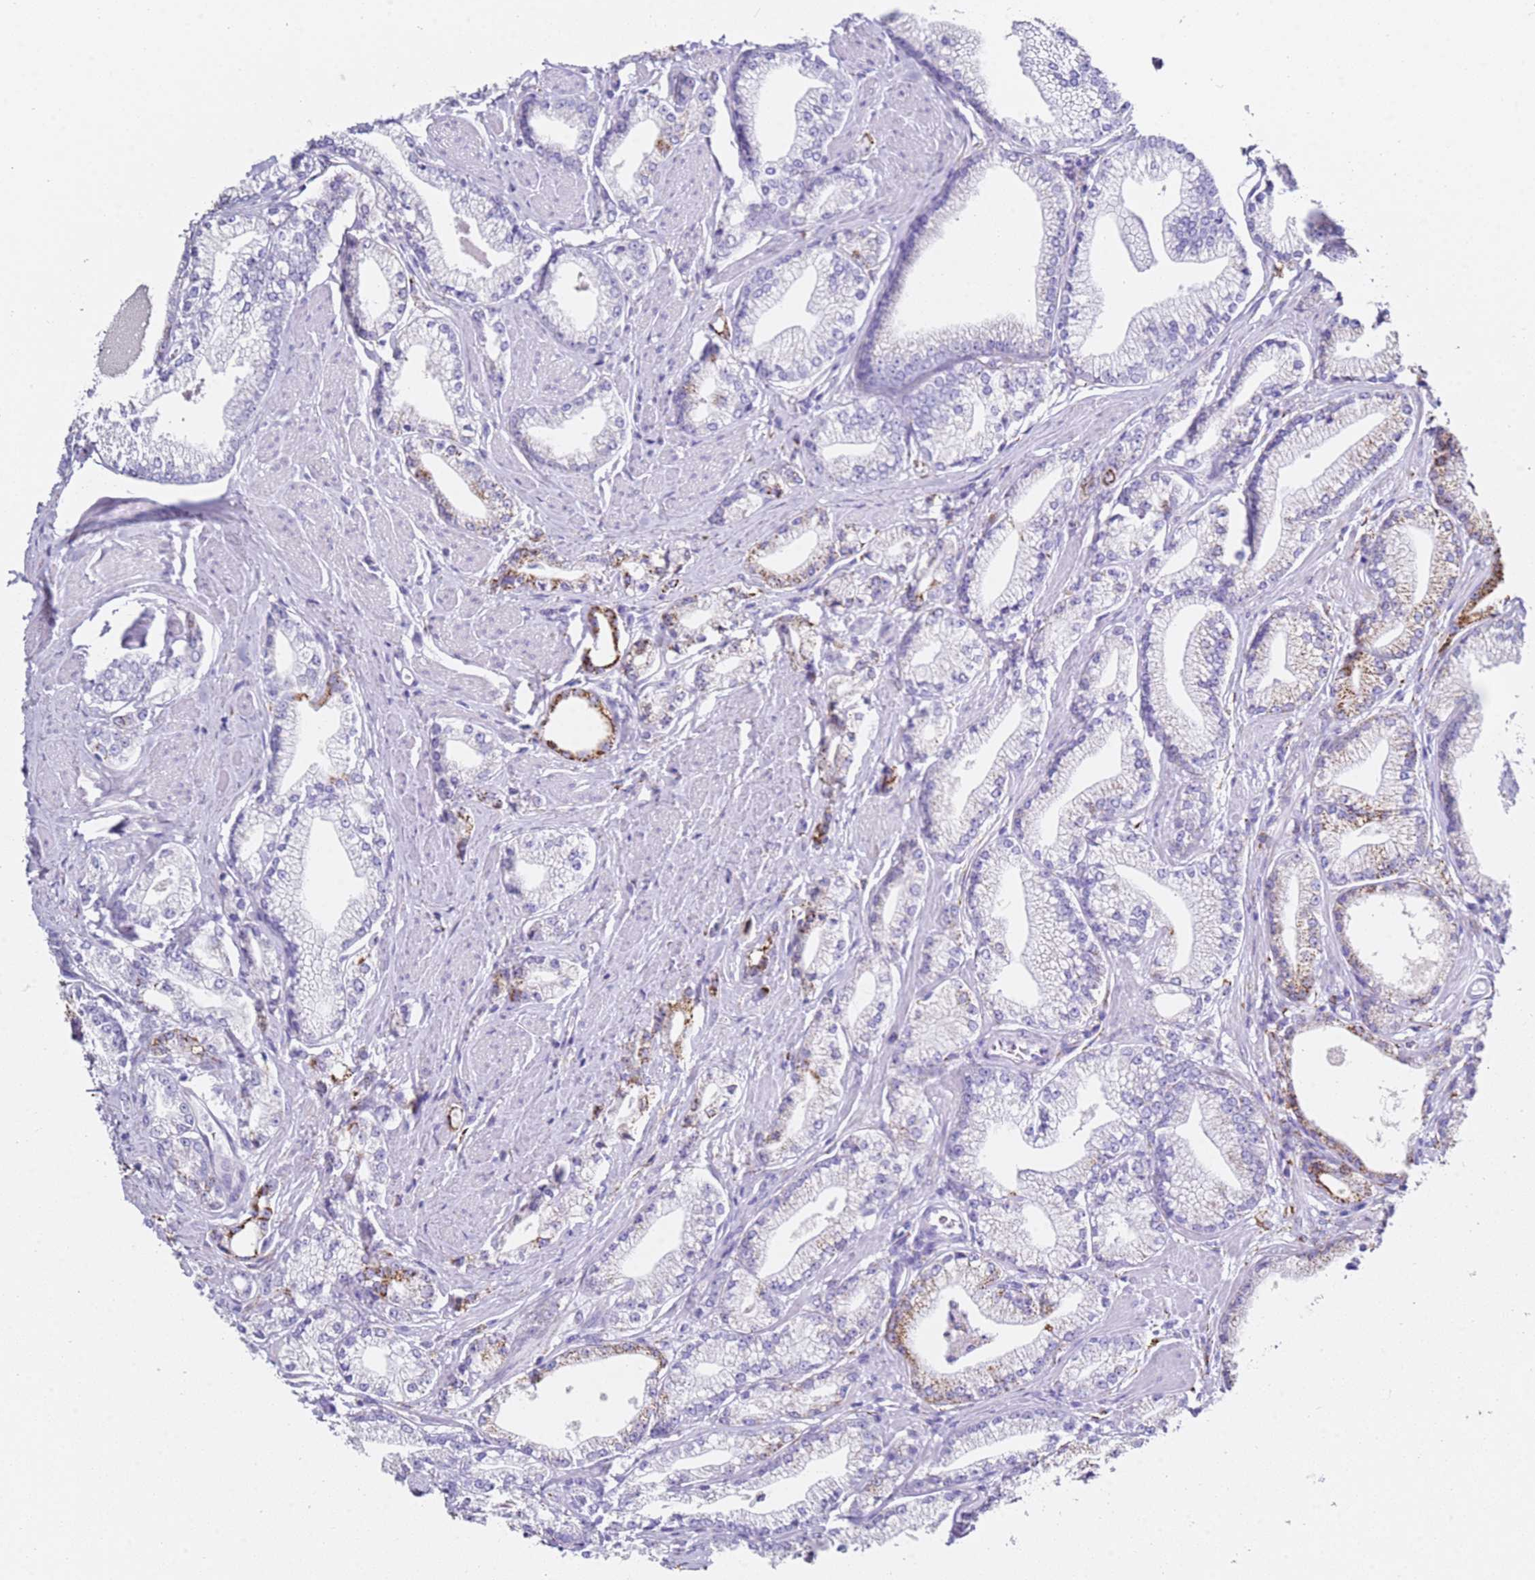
{"staining": {"intensity": "moderate", "quantity": "<25%", "location": "cytoplasmic/membranous"}, "tissue": "prostate cancer", "cell_type": "Tumor cells", "image_type": "cancer", "snomed": [{"axis": "morphology", "description": "Adenocarcinoma, High grade"}, {"axis": "topography", "description": "Prostate"}], "caption": "Human high-grade adenocarcinoma (prostate) stained for a protein (brown) shows moderate cytoplasmic/membranous positive expression in approximately <25% of tumor cells.", "gene": "PTBP2", "patient": {"sex": "male", "age": 67}}